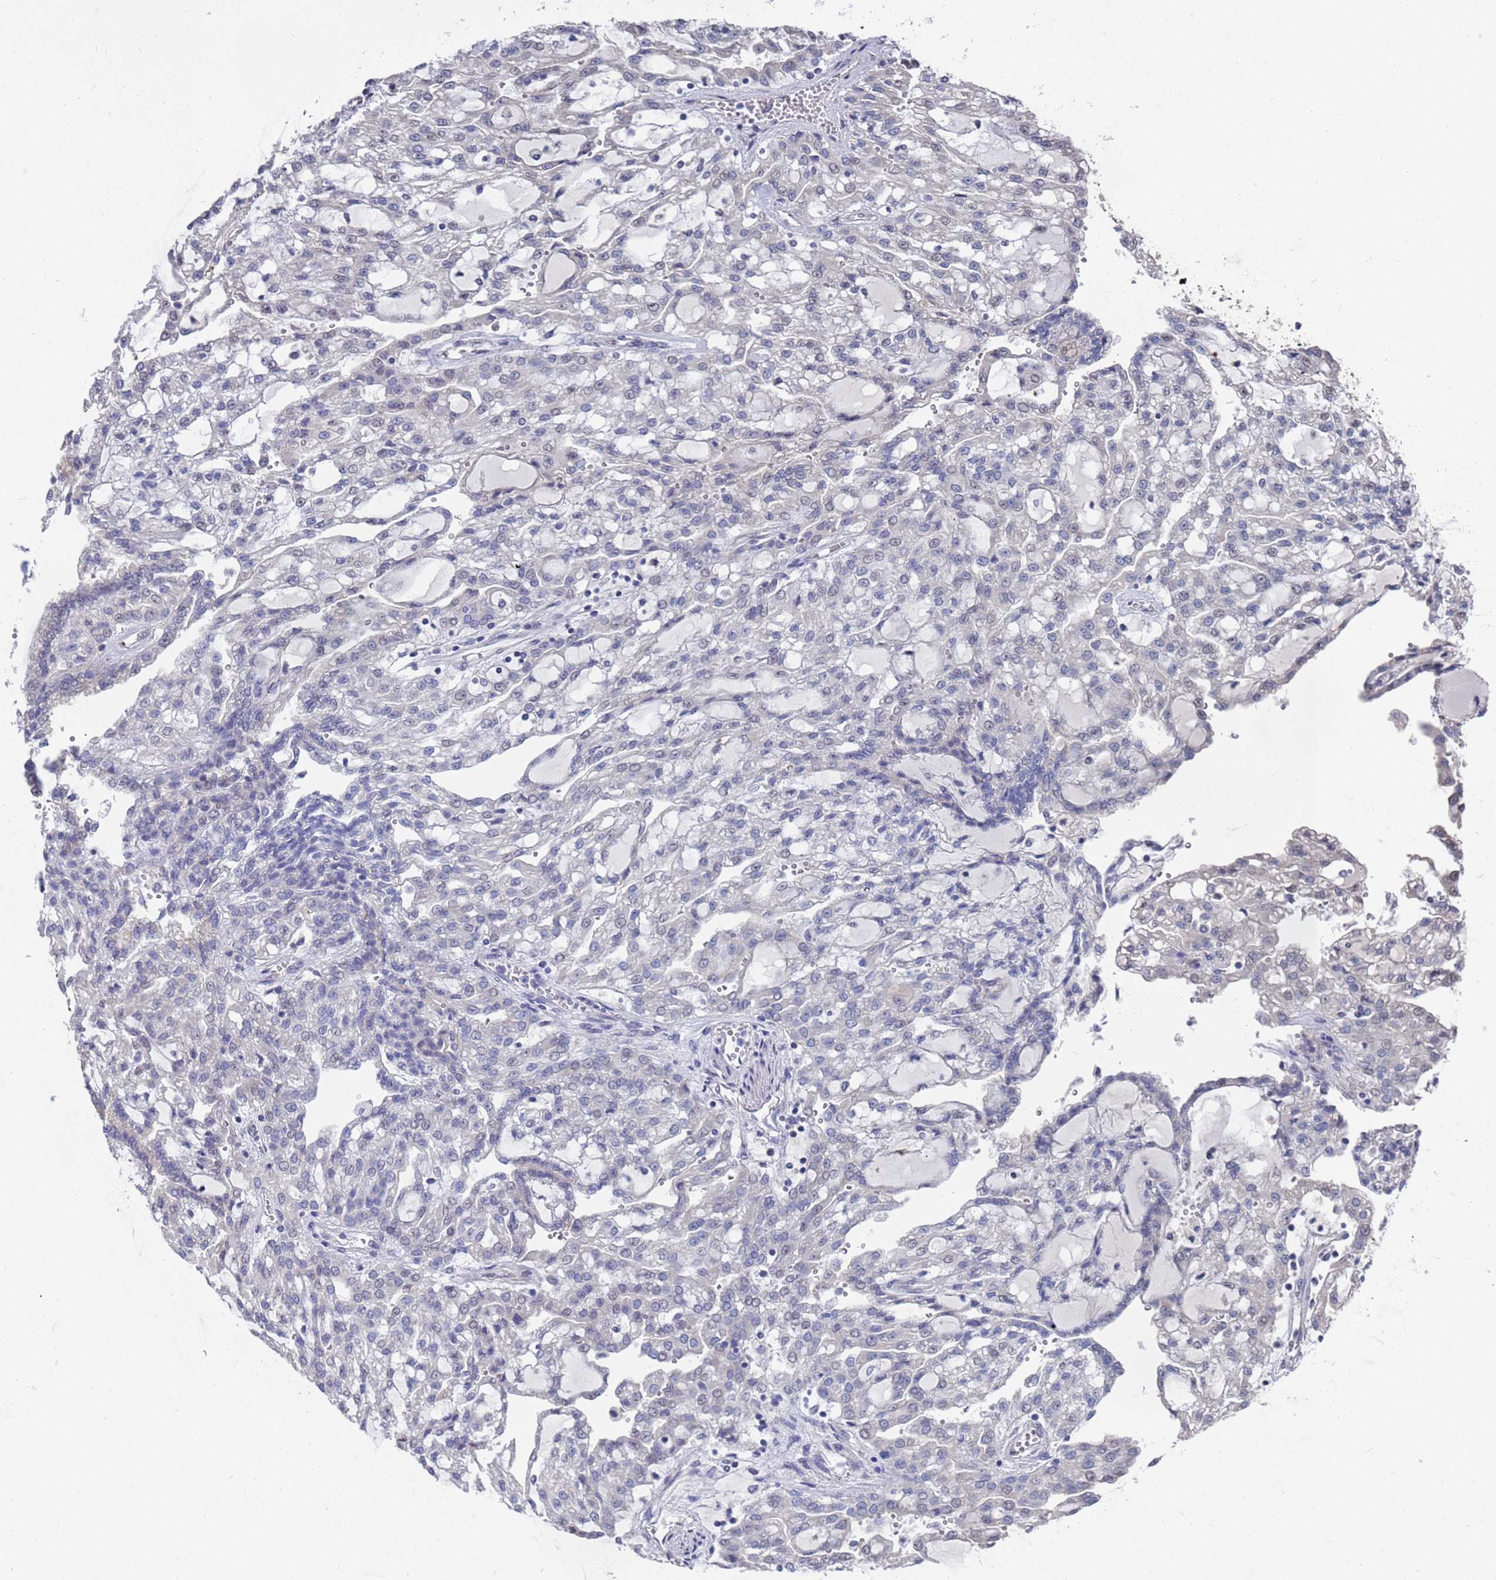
{"staining": {"intensity": "negative", "quantity": "none", "location": "none"}, "tissue": "renal cancer", "cell_type": "Tumor cells", "image_type": "cancer", "snomed": [{"axis": "morphology", "description": "Adenocarcinoma, NOS"}, {"axis": "topography", "description": "Kidney"}], "caption": "IHC photomicrograph of human adenocarcinoma (renal) stained for a protein (brown), which exhibits no expression in tumor cells.", "gene": "CFAP119", "patient": {"sex": "male", "age": 63}}